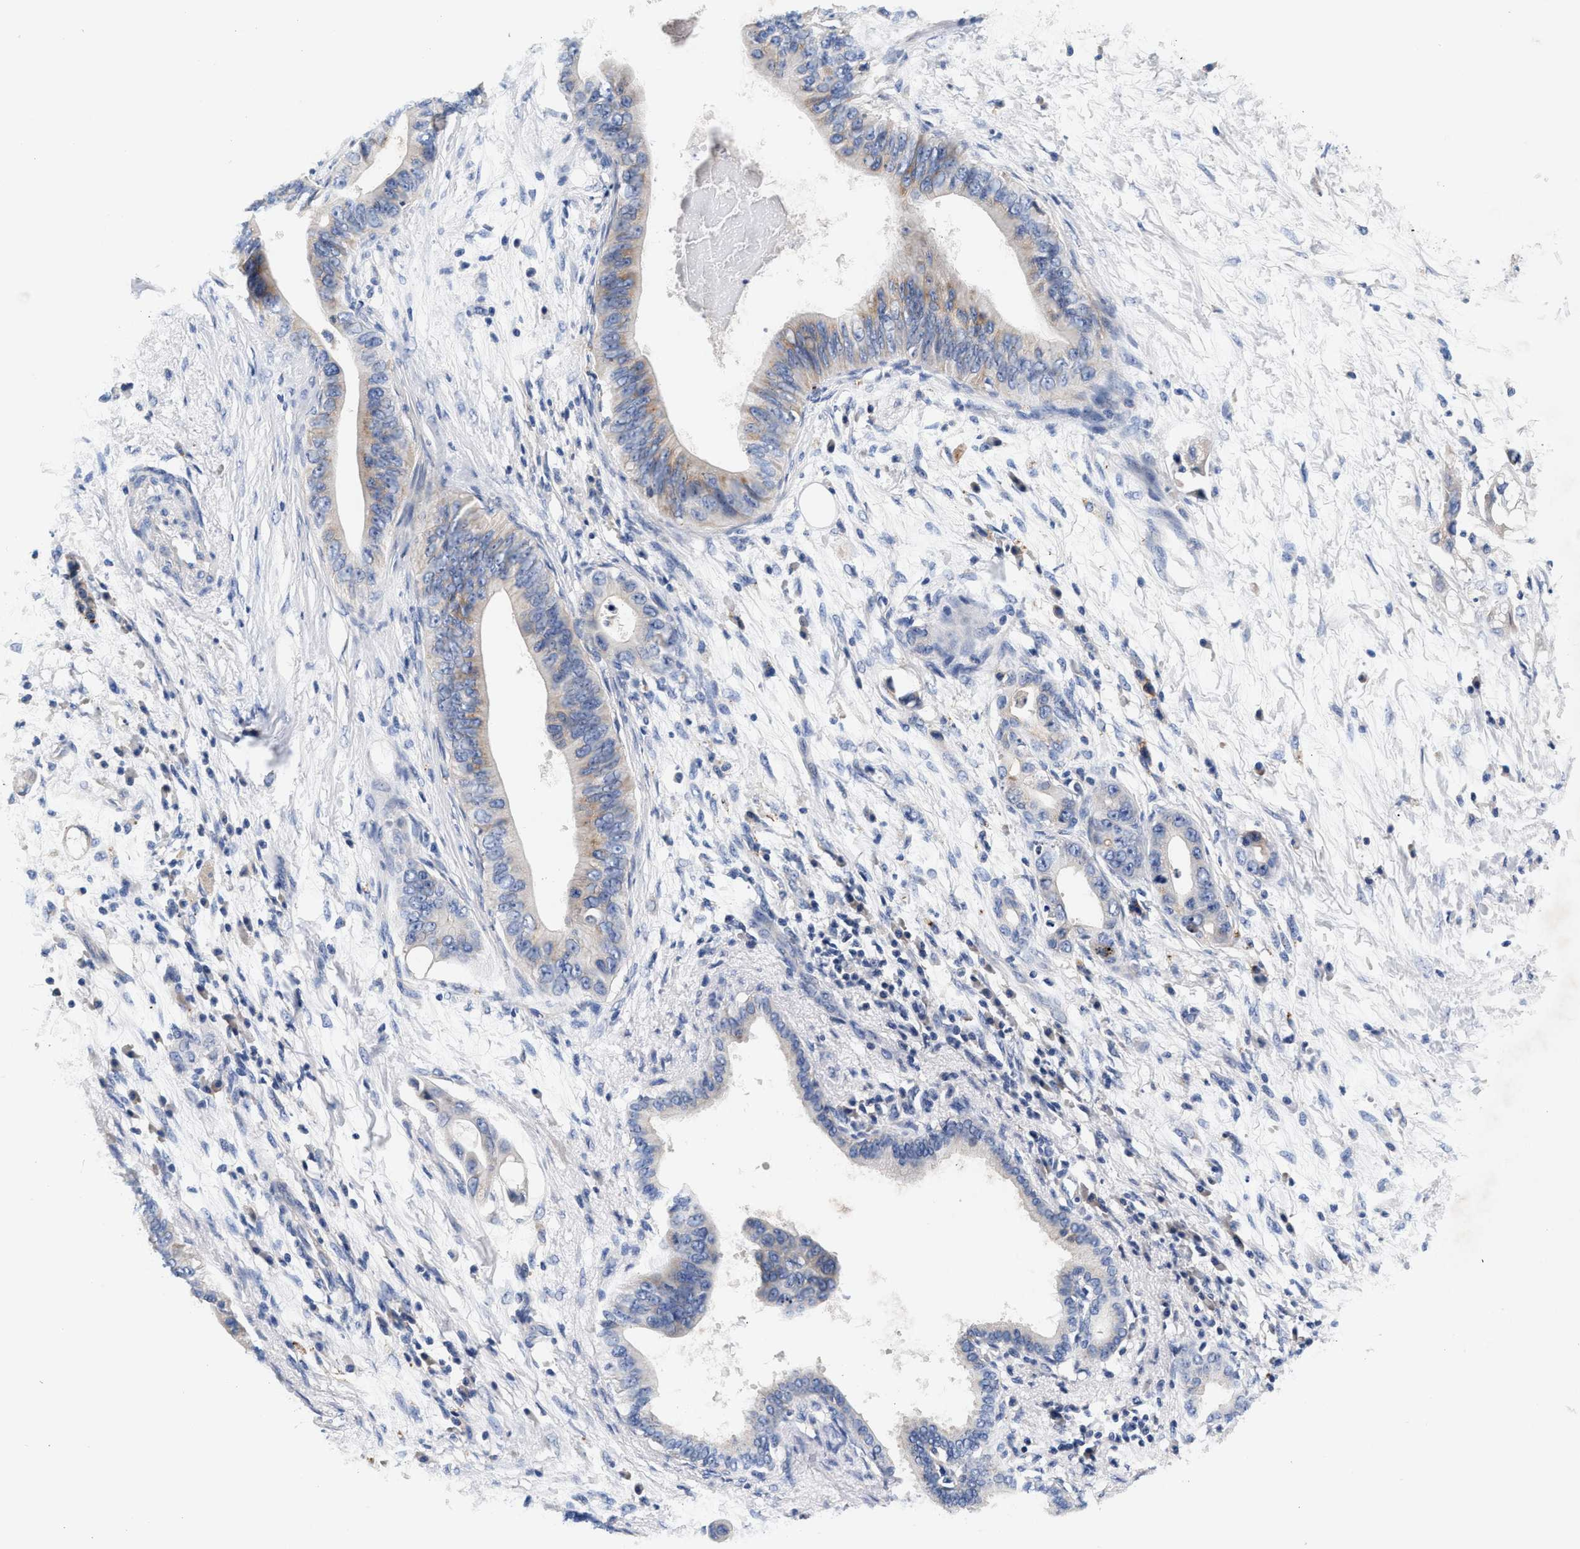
{"staining": {"intensity": "weak", "quantity": "<25%", "location": "cytoplasmic/membranous"}, "tissue": "pancreatic cancer", "cell_type": "Tumor cells", "image_type": "cancer", "snomed": [{"axis": "morphology", "description": "Adenocarcinoma, NOS"}, {"axis": "topography", "description": "Pancreas"}], "caption": "A micrograph of human pancreatic adenocarcinoma is negative for staining in tumor cells.", "gene": "GNAI3", "patient": {"sex": "male", "age": 77}}